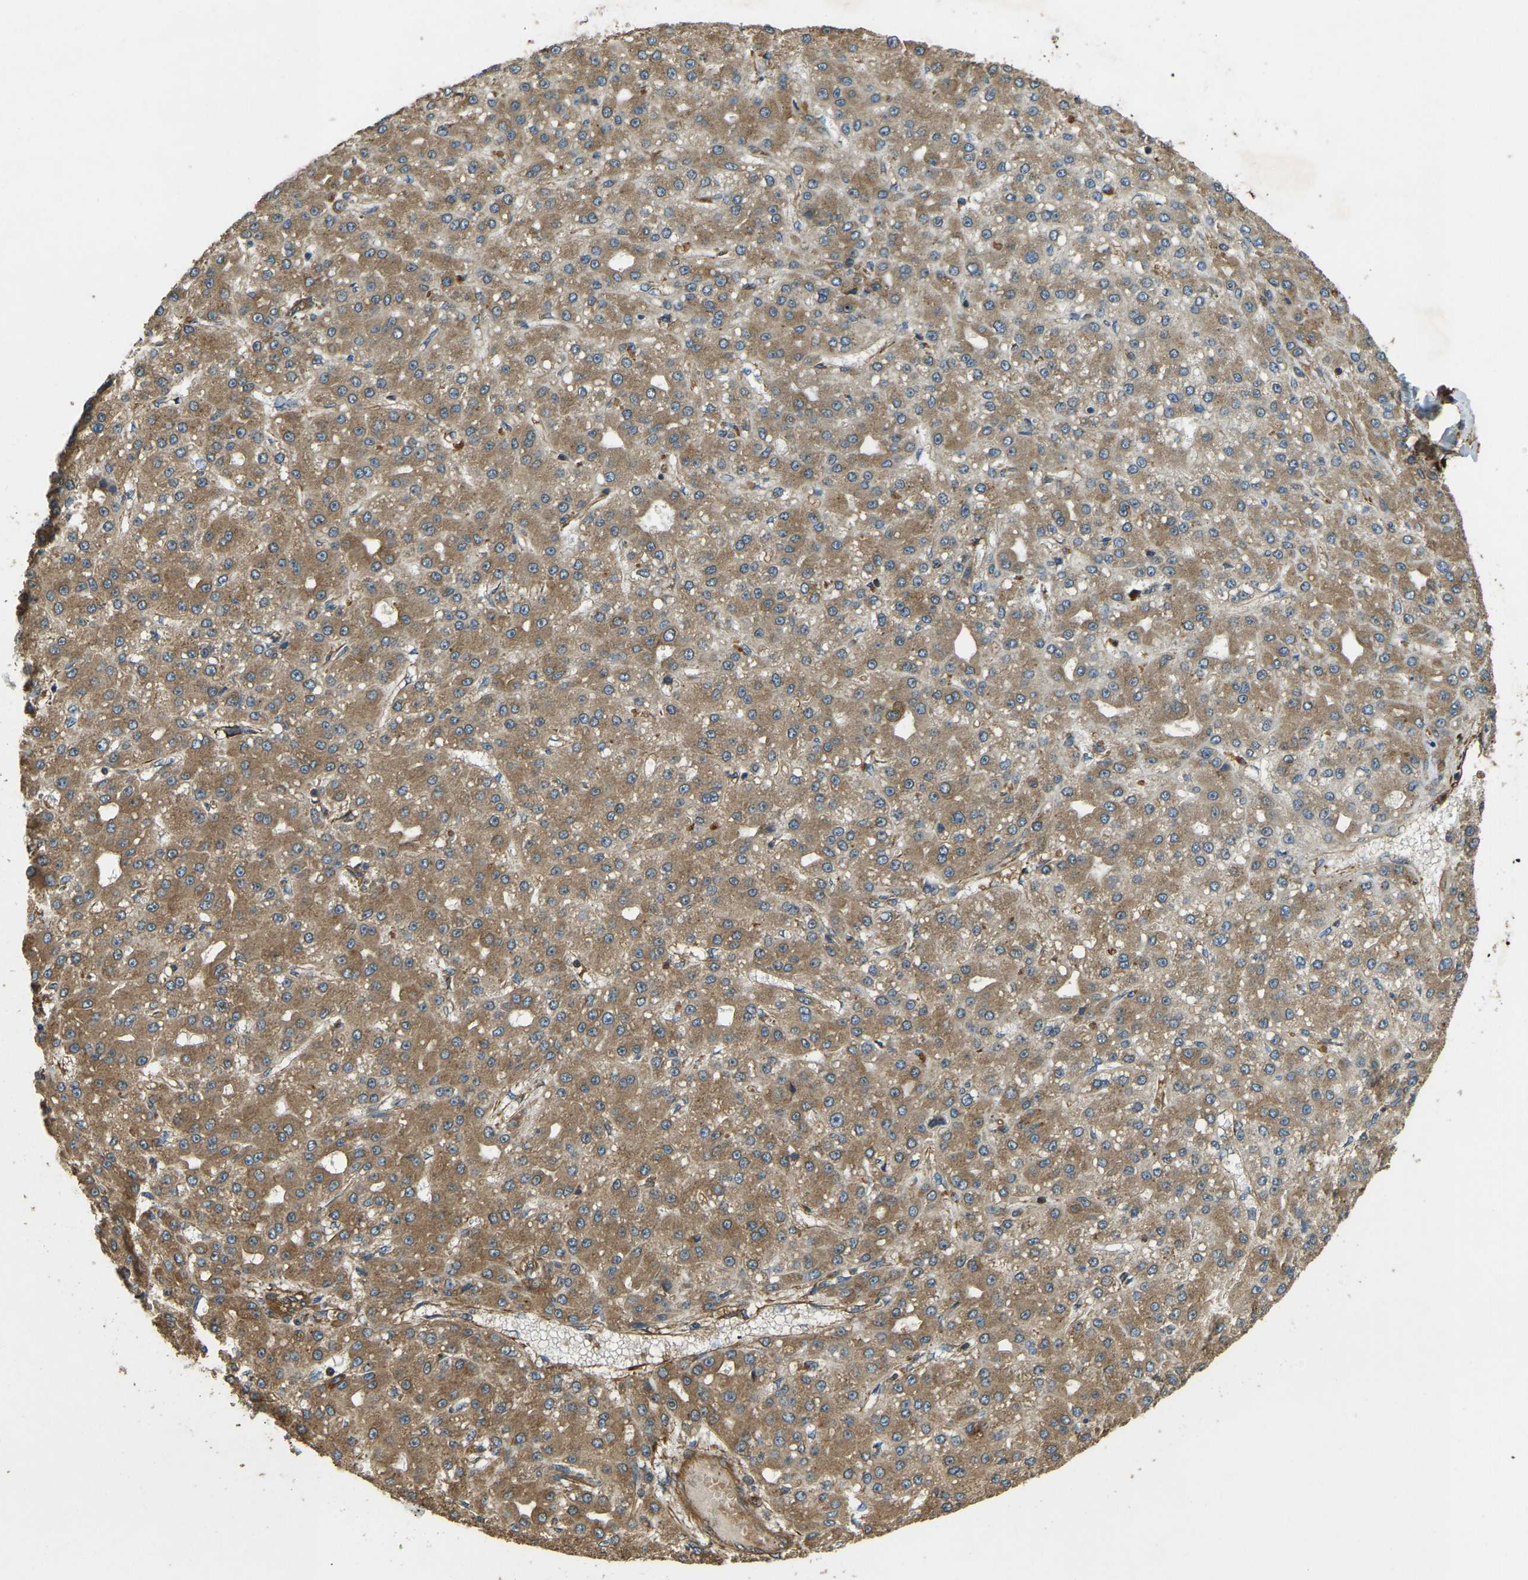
{"staining": {"intensity": "moderate", "quantity": ">75%", "location": "cytoplasmic/membranous"}, "tissue": "liver cancer", "cell_type": "Tumor cells", "image_type": "cancer", "snomed": [{"axis": "morphology", "description": "Carcinoma, Hepatocellular, NOS"}, {"axis": "topography", "description": "Liver"}], "caption": "This photomicrograph demonstrates liver cancer stained with IHC to label a protein in brown. The cytoplasmic/membranous of tumor cells show moderate positivity for the protein. Nuclei are counter-stained blue.", "gene": "ERGIC1", "patient": {"sex": "male", "age": 67}}